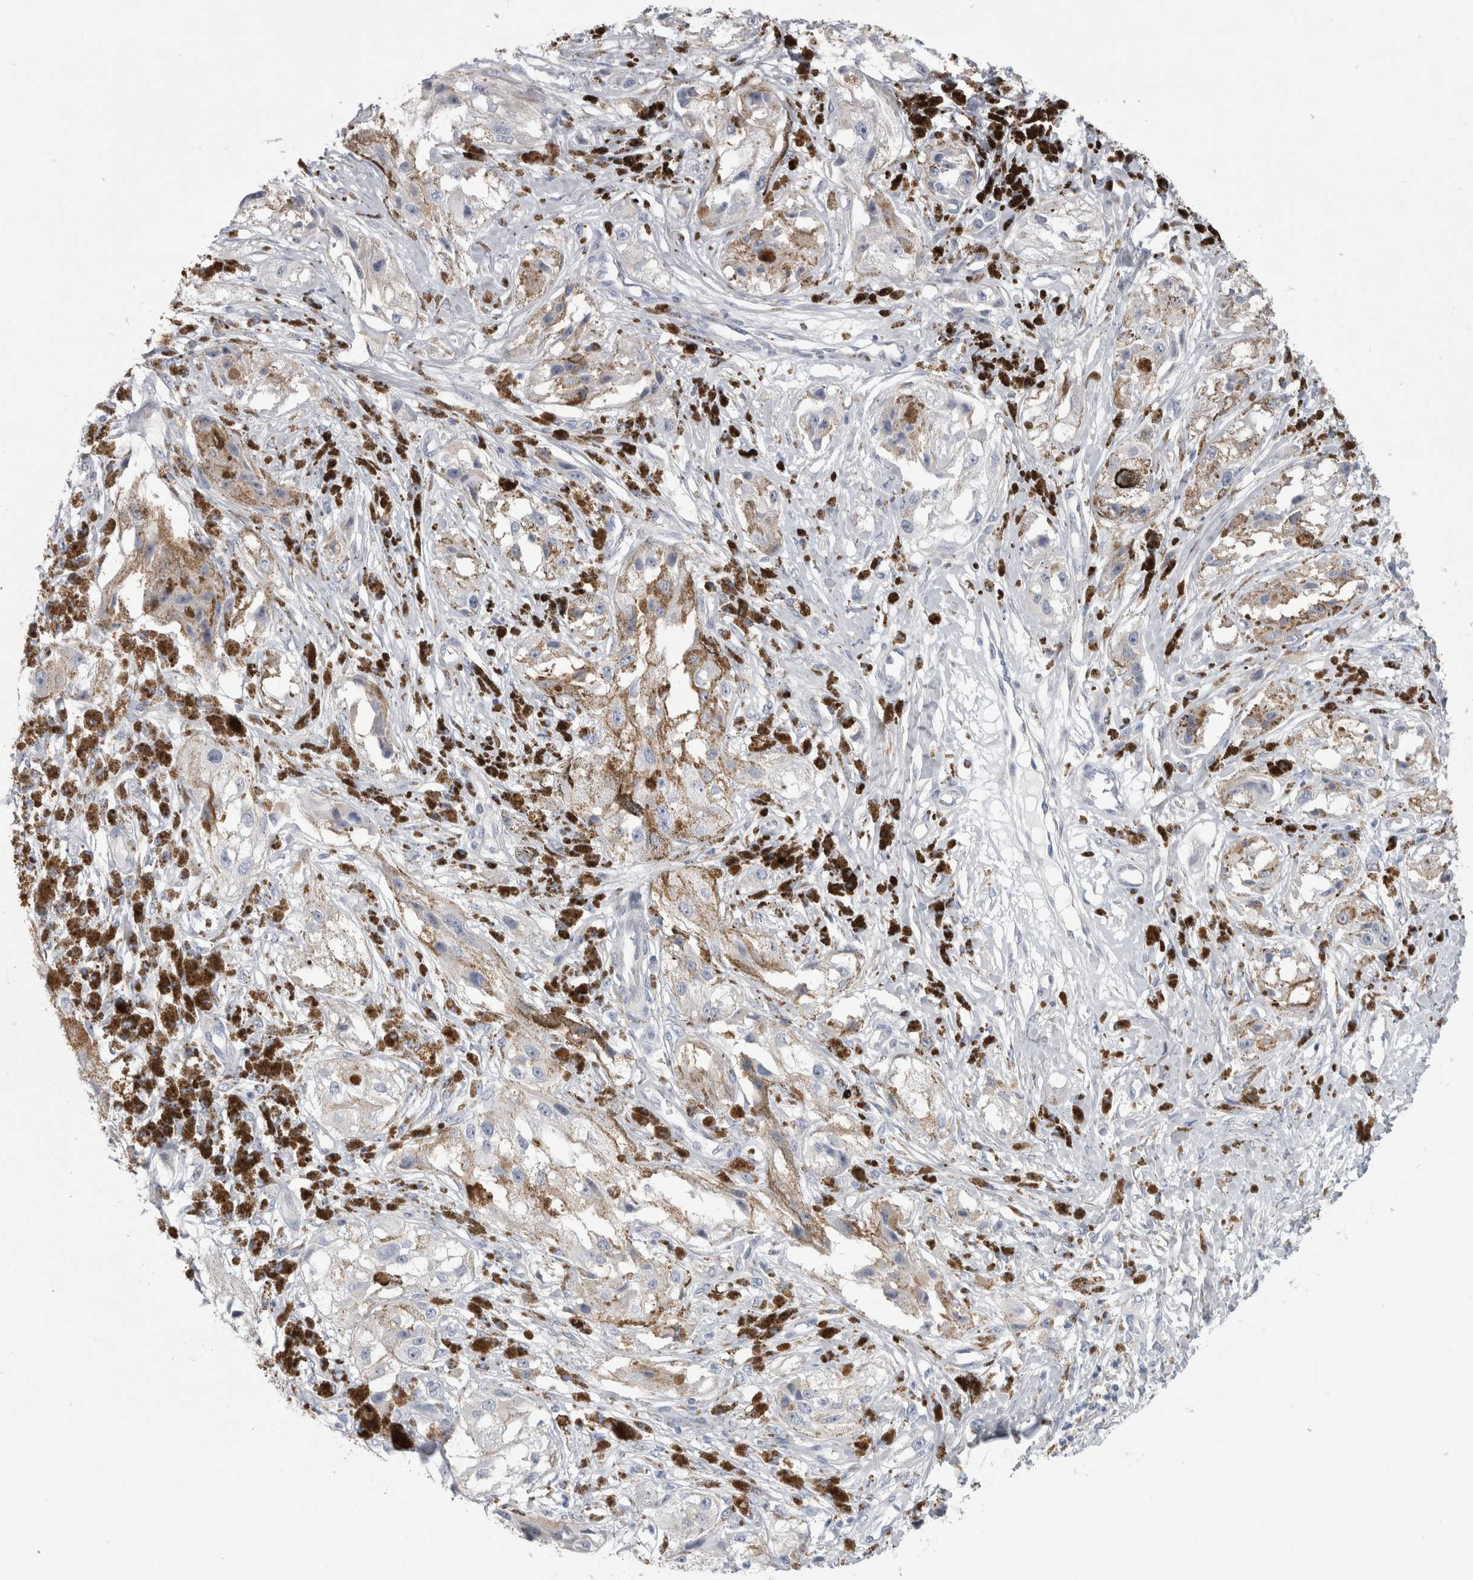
{"staining": {"intensity": "negative", "quantity": "none", "location": "none"}, "tissue": "melanoma", "cell_type": "Tumor cells", "image_type": "cancer", "snomed": [{"axis": "morphology", "description": "Malignant melanoma, NOS"}, {"axis": "topography", "description": "Skin"}], "caption": "The micrograph exhibits no staining of tumor cells in malignant melanoma.", "gene": "GATM", "patient": {"sex": "male", "age": 88}}